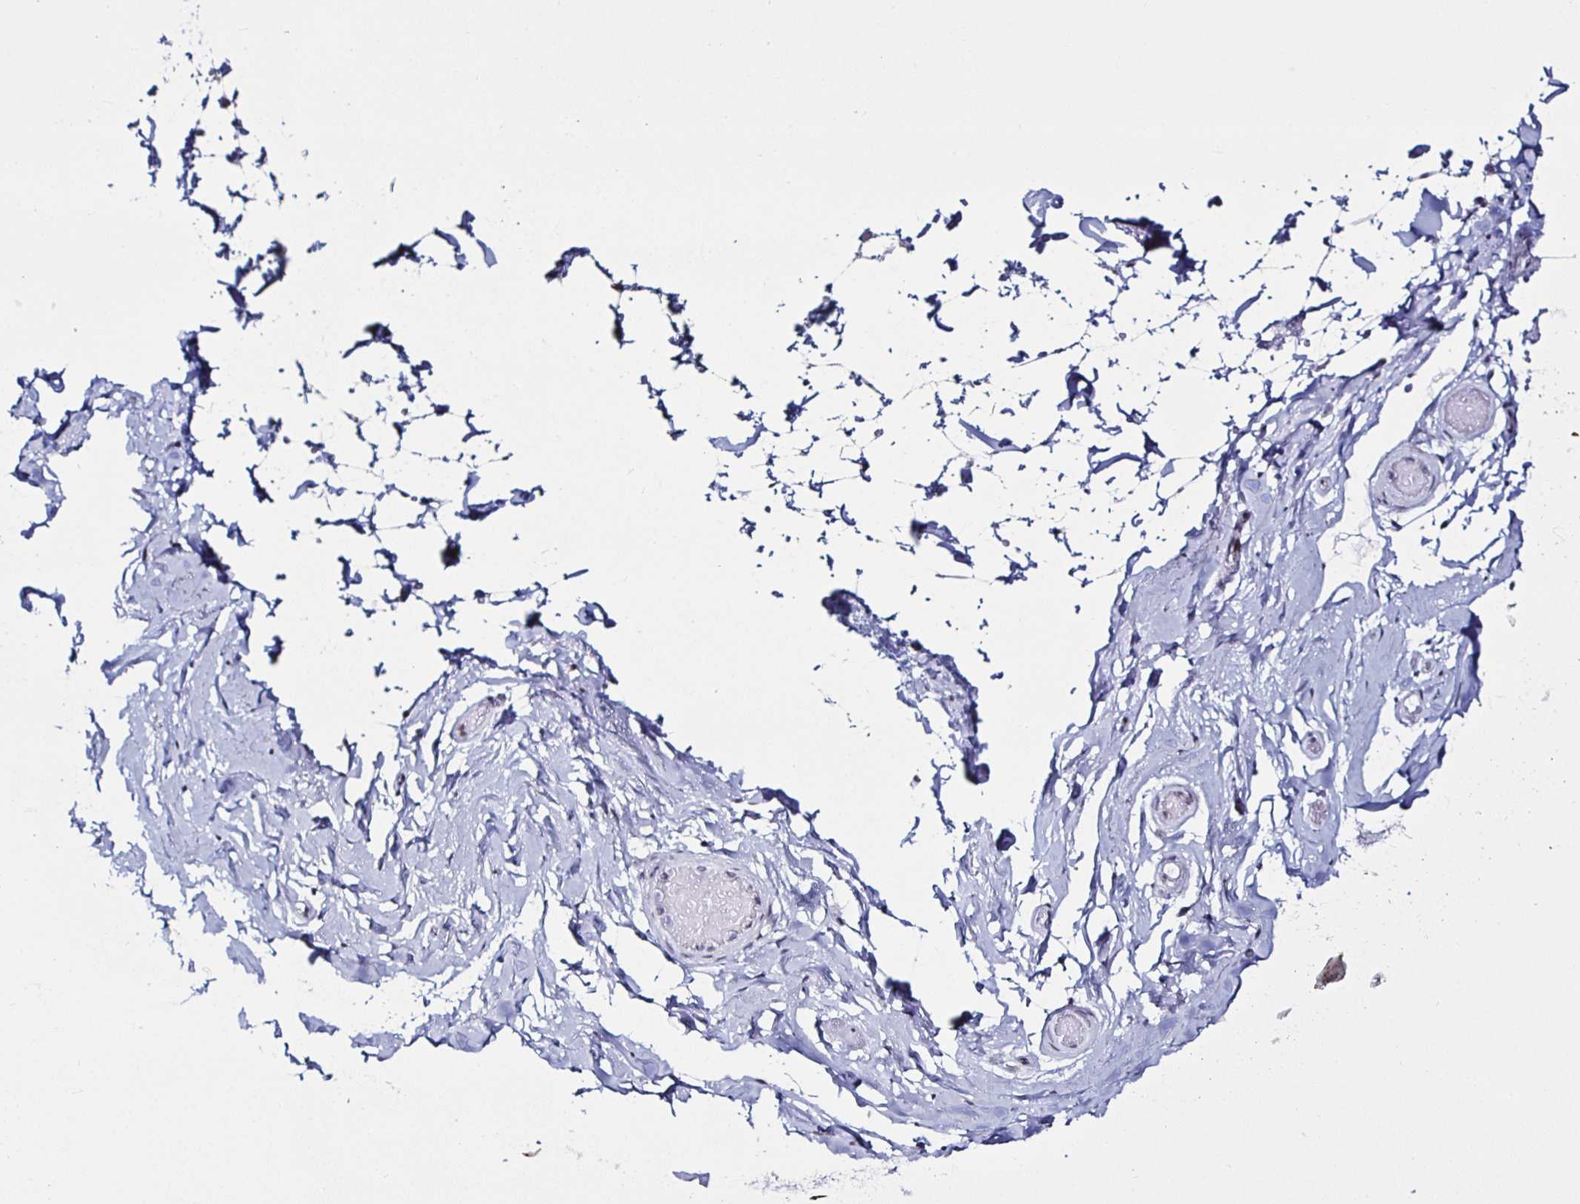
{"staining": {"intensity": "negative", "quantity": "none", "location": "none"}, "tissue": "adipose tissue", "cell_type": "Adipocytes", "image_type": "normal", "snomed": [{"axis": "morphology", "description": "Normal tissue, NOS"}, {"axis": "topography", "description": "Epididymis, spermatic cord, NOS"}, {"axis": "topography", "description": "Epididymis"}, {"axis": "topography", "description": "Peripheral nerve tissue"}], "caption": "Histopathology image shows no protein positivity in adipocytes of unremarkable adipose tissue.", "gene": "KRT4", "patient": {"sex": "male", "age": 29}}